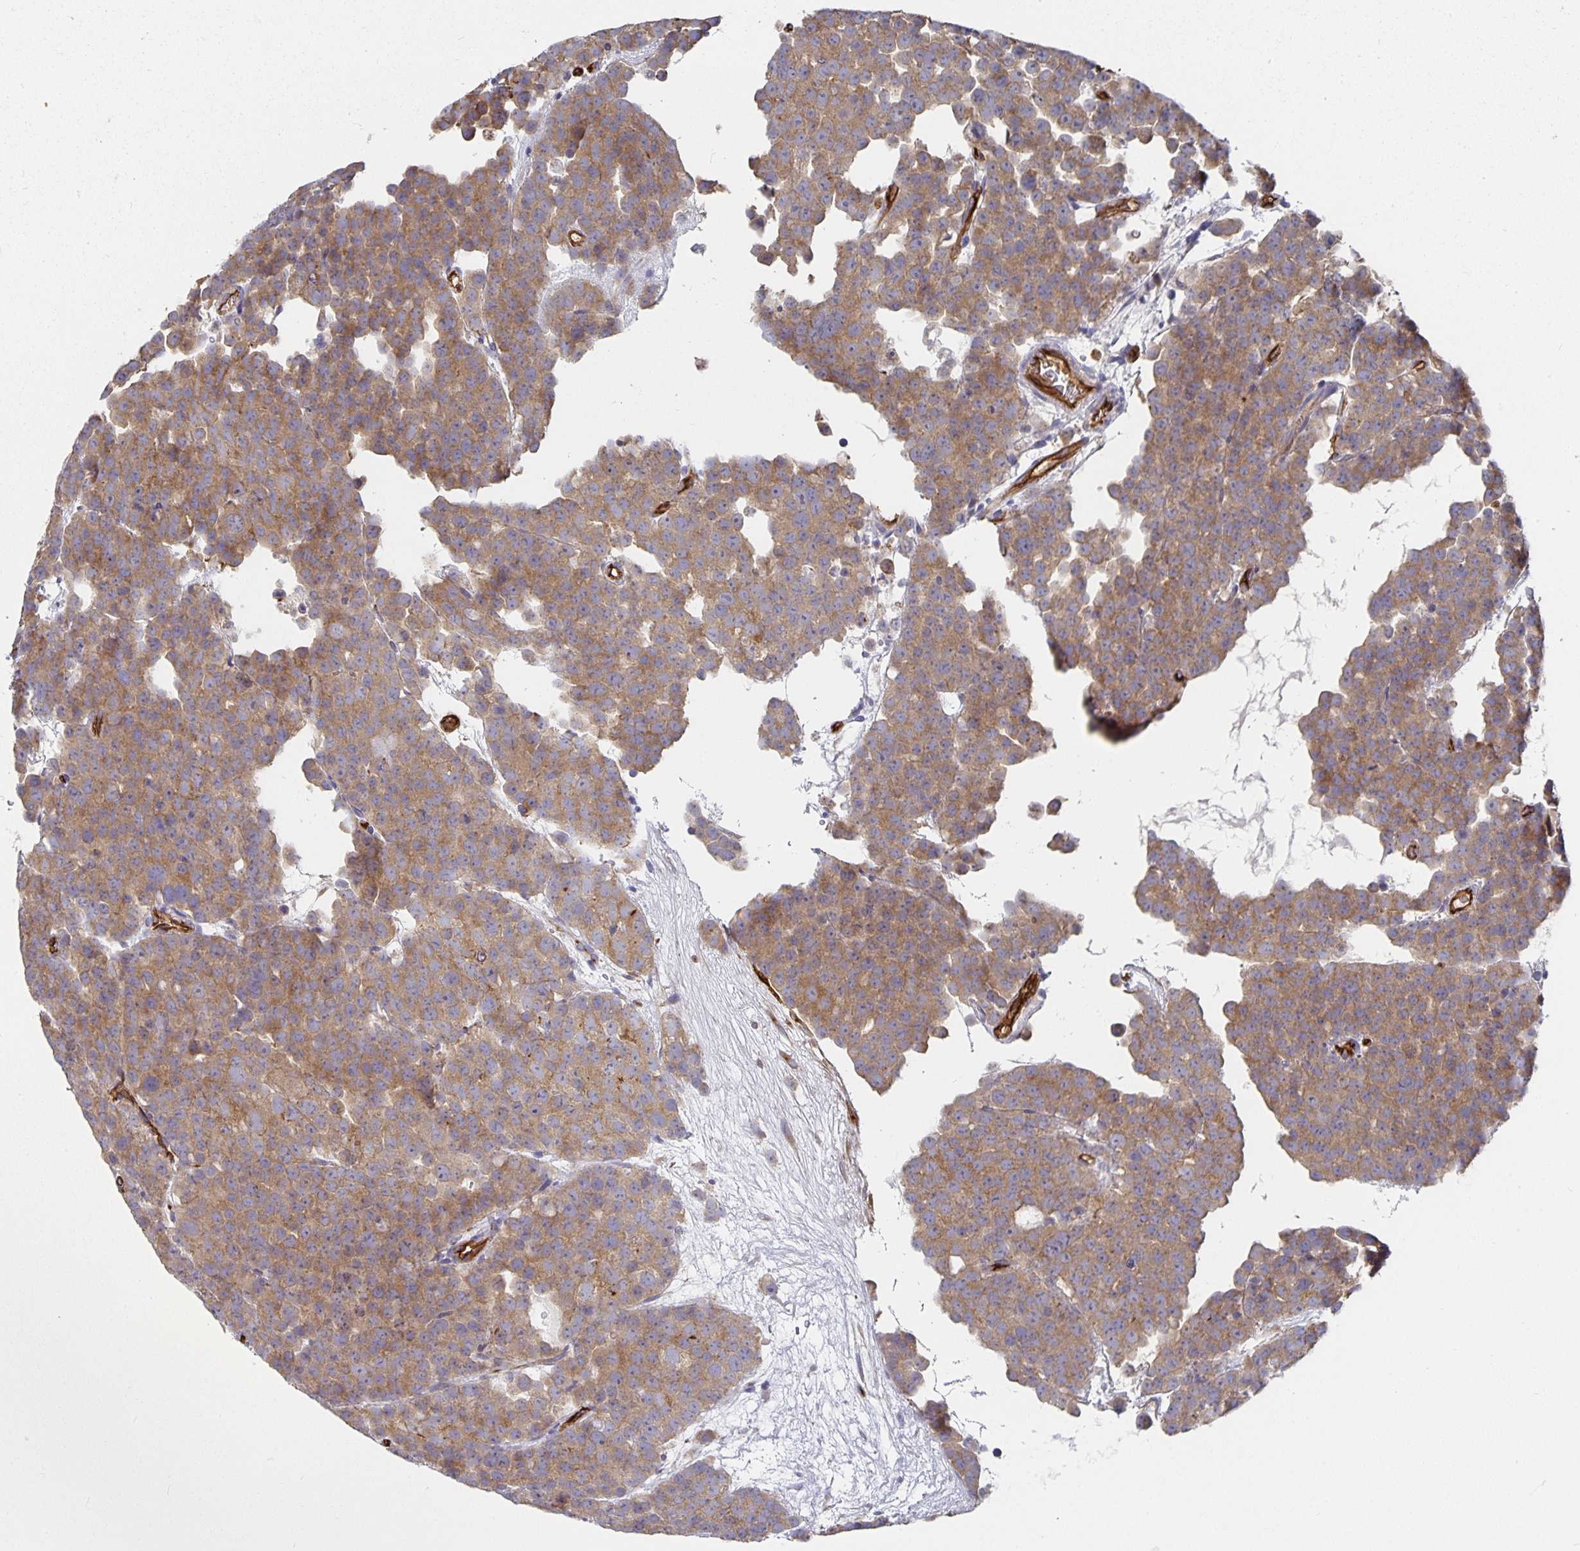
{"staining": {"intensity": "moderate", "quantity": ">75%", "location": "cytoplasmic/membranous"}, "tissue": "testis cancer", "cell_type": "Tumor cells", "image_type": "cancer", "snomed": [{"axis": "morphology", "description": "Seminoma, NOS"}, {"axis": "topography", "description": "Testis"}], "caption": "Human testis cancer stained with a protein marker demonstrates moderate staining in tumor cells.", "gene": "PODXL", "patient": {"sex": "male", "age": 71}}